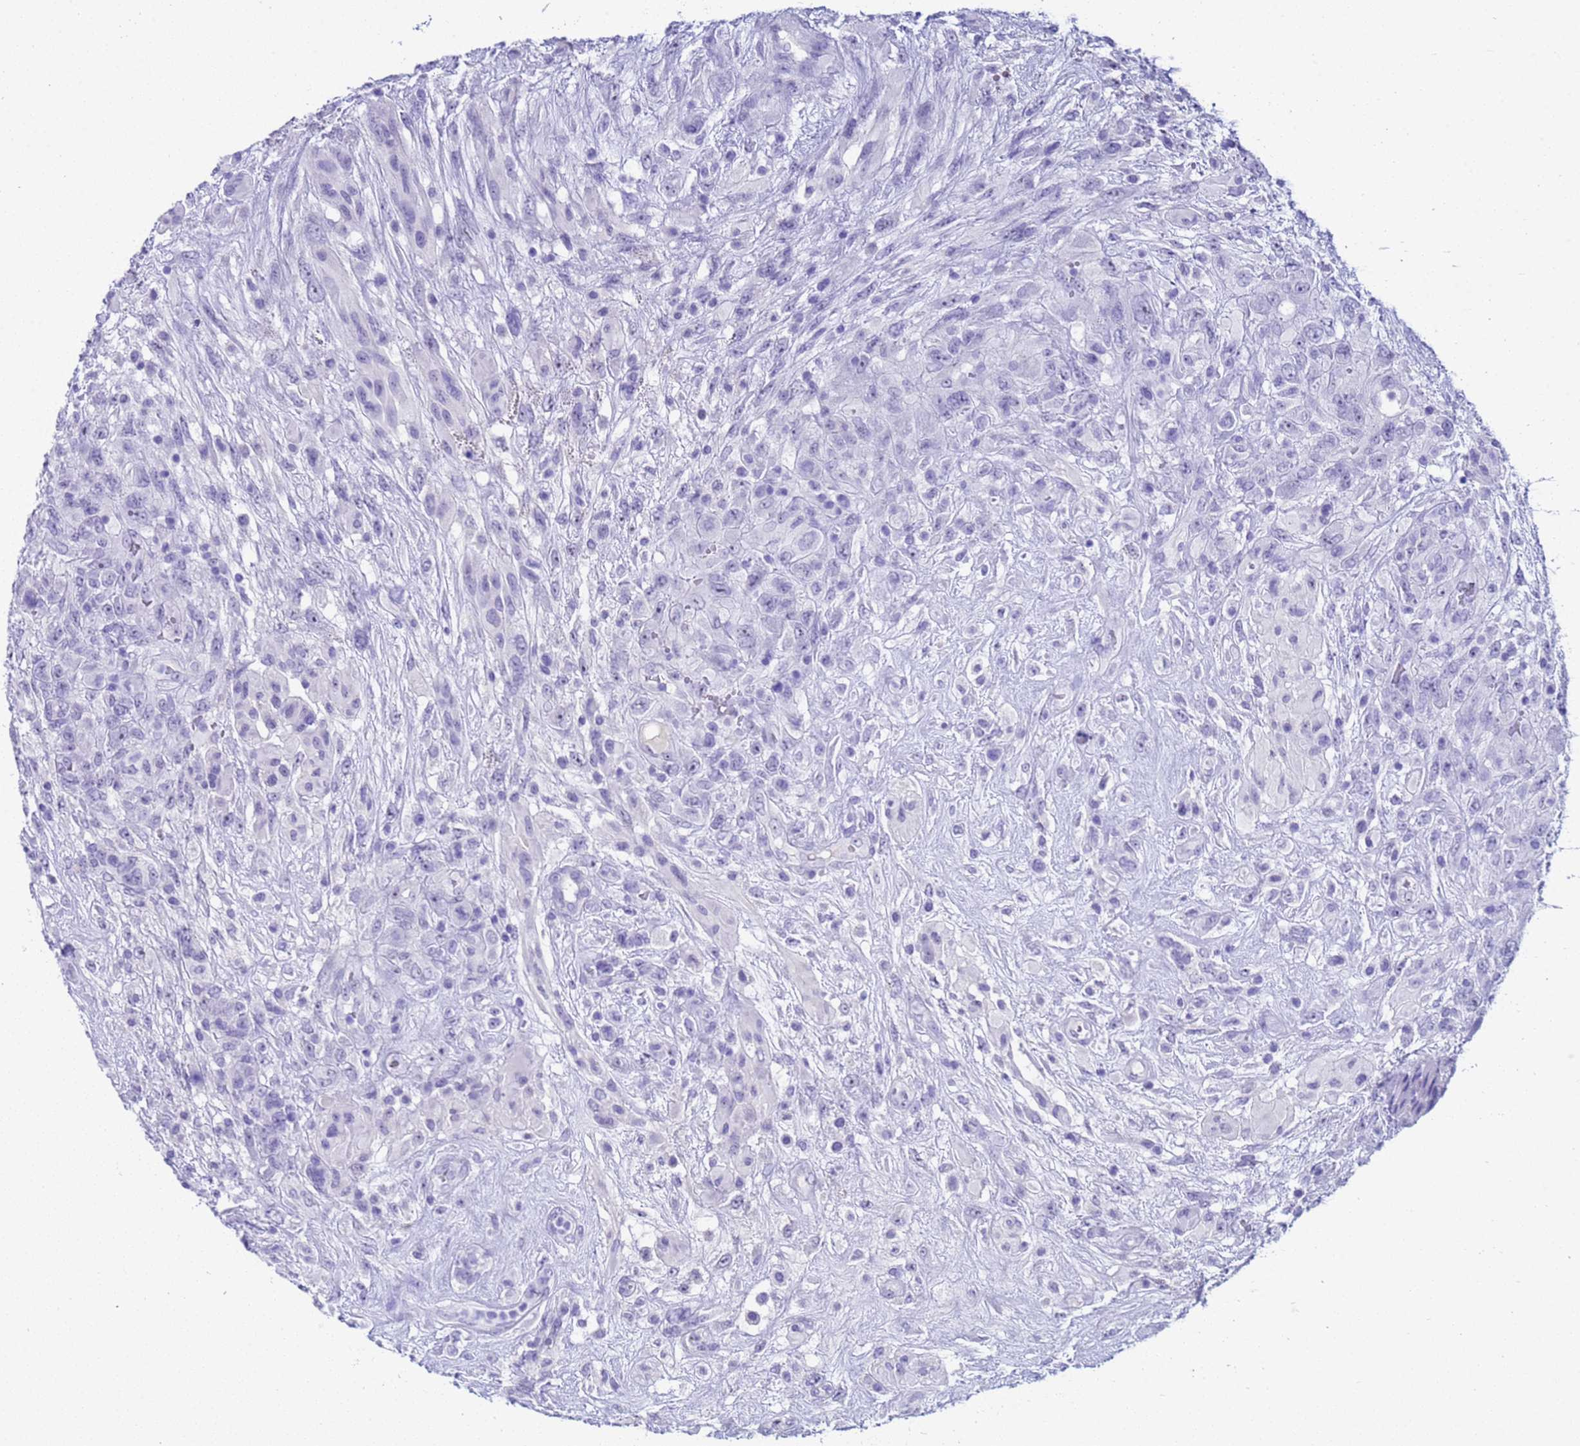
{"staining": {"intensity": "negative", "quantity": "none", "location": "none"}, "tissue": "glioma", "cell_type": "Tumor cells", "image_type": "cancer", "snomed": [{"axis": "morphology", "description": "Glioma, malignant, High grade"}, {"axis": "topography", "description": "Brain"}], "caption": "Tumor cells show no significant staining in high-grade glioma (malignant).", "gene": "CKM", "patient": {"sex": "male", "age": 61}}